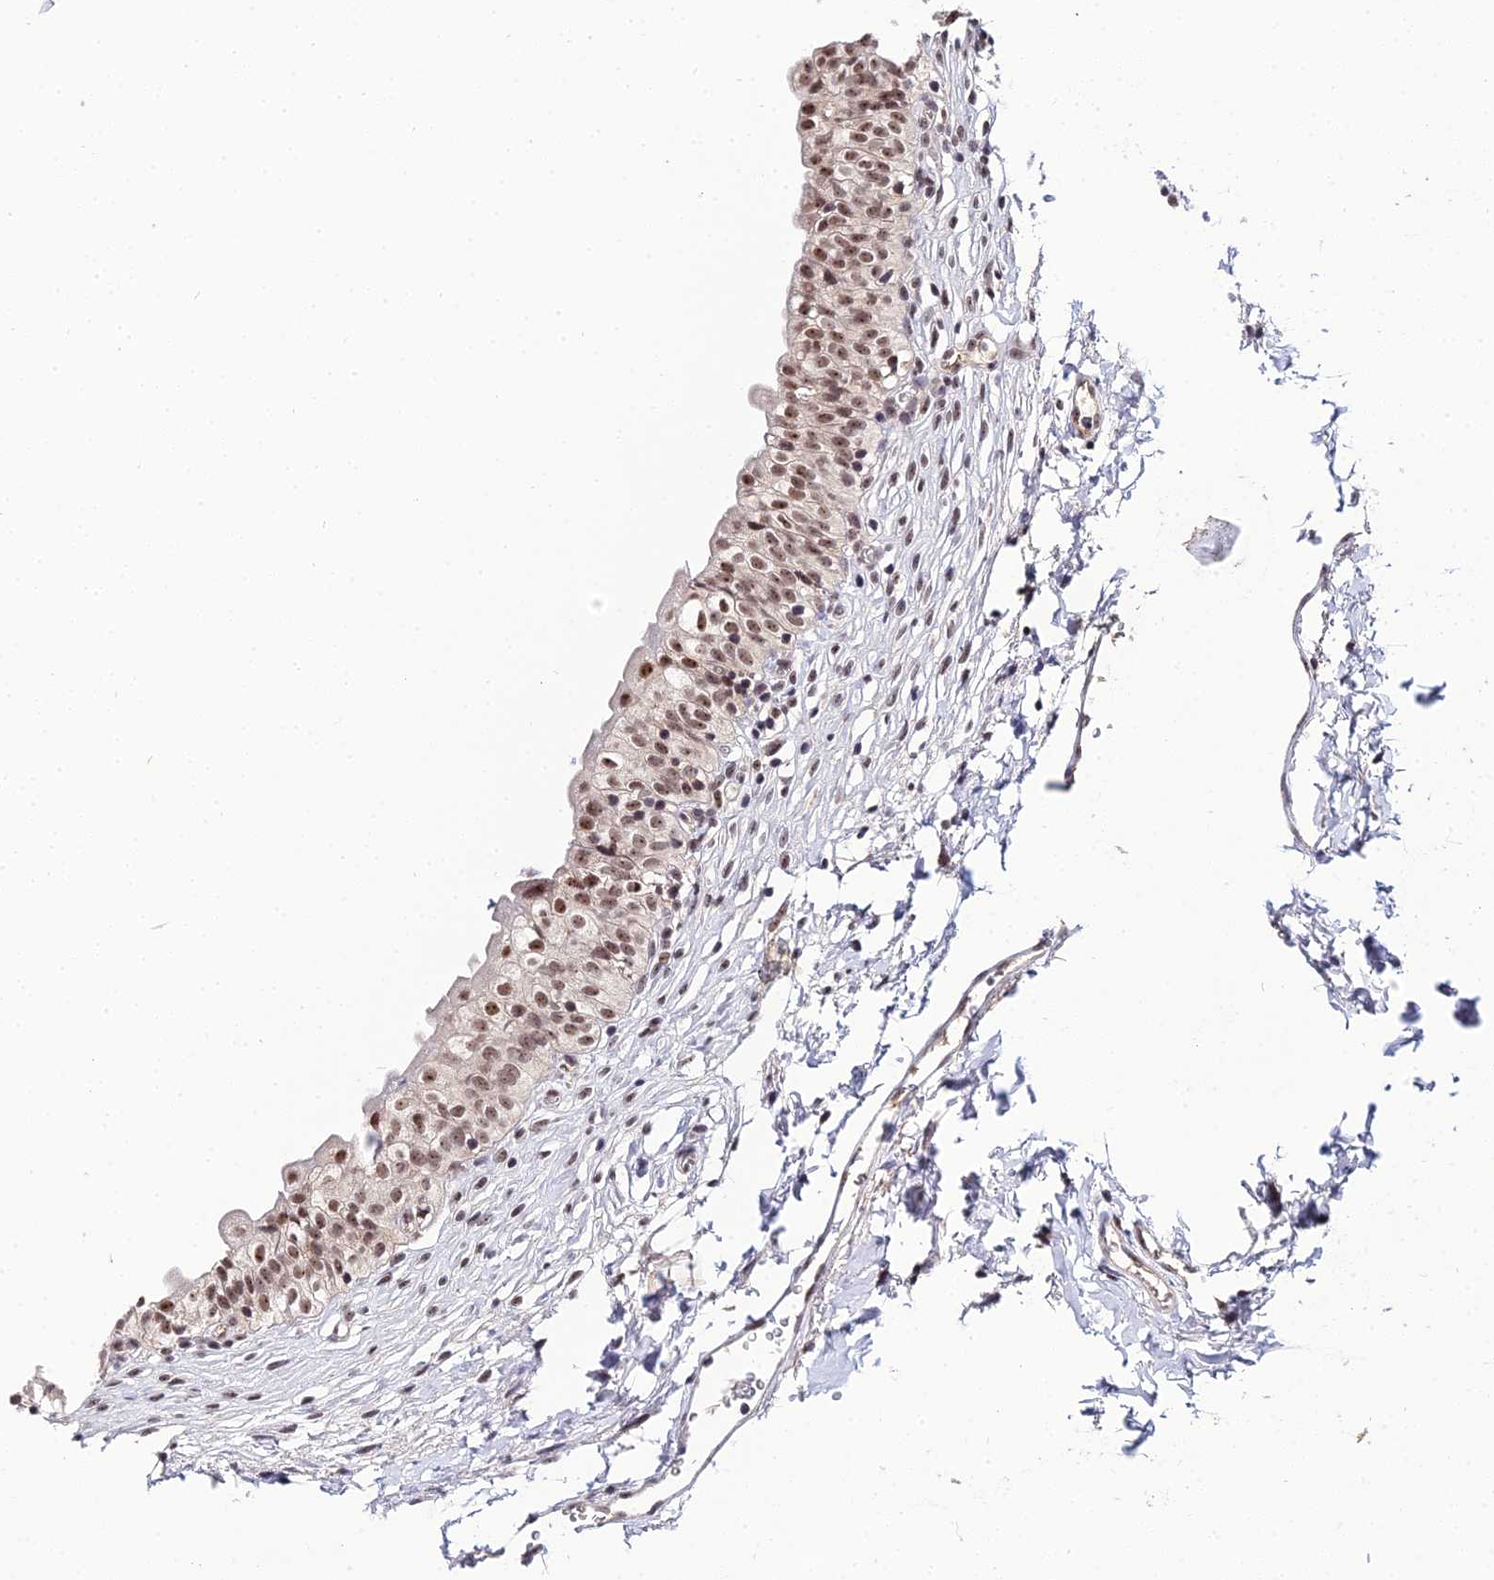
{"staining": {"intensity": "strong", "quantity": ">75%", "location": "nuclear"}, "tissue": "urinary bladder", "cell_type": "Urothelial cells", "image_type": "normal", "snomed": [{"axis": "morphology", "description": "Normal tissue, NOS"}, {"axis": "topography", "description": "Urinary bladder"}], "caption": "This photomicrograph shows unremarkable urinary bladder stained with IHC to label a protein in brown. The nuclear of urothelial cells show strong positivity for the protein. Nuclei are counter-stained blue.", "gene": "EXOSC3", "patient": {"sex": "male", "age": 55}}